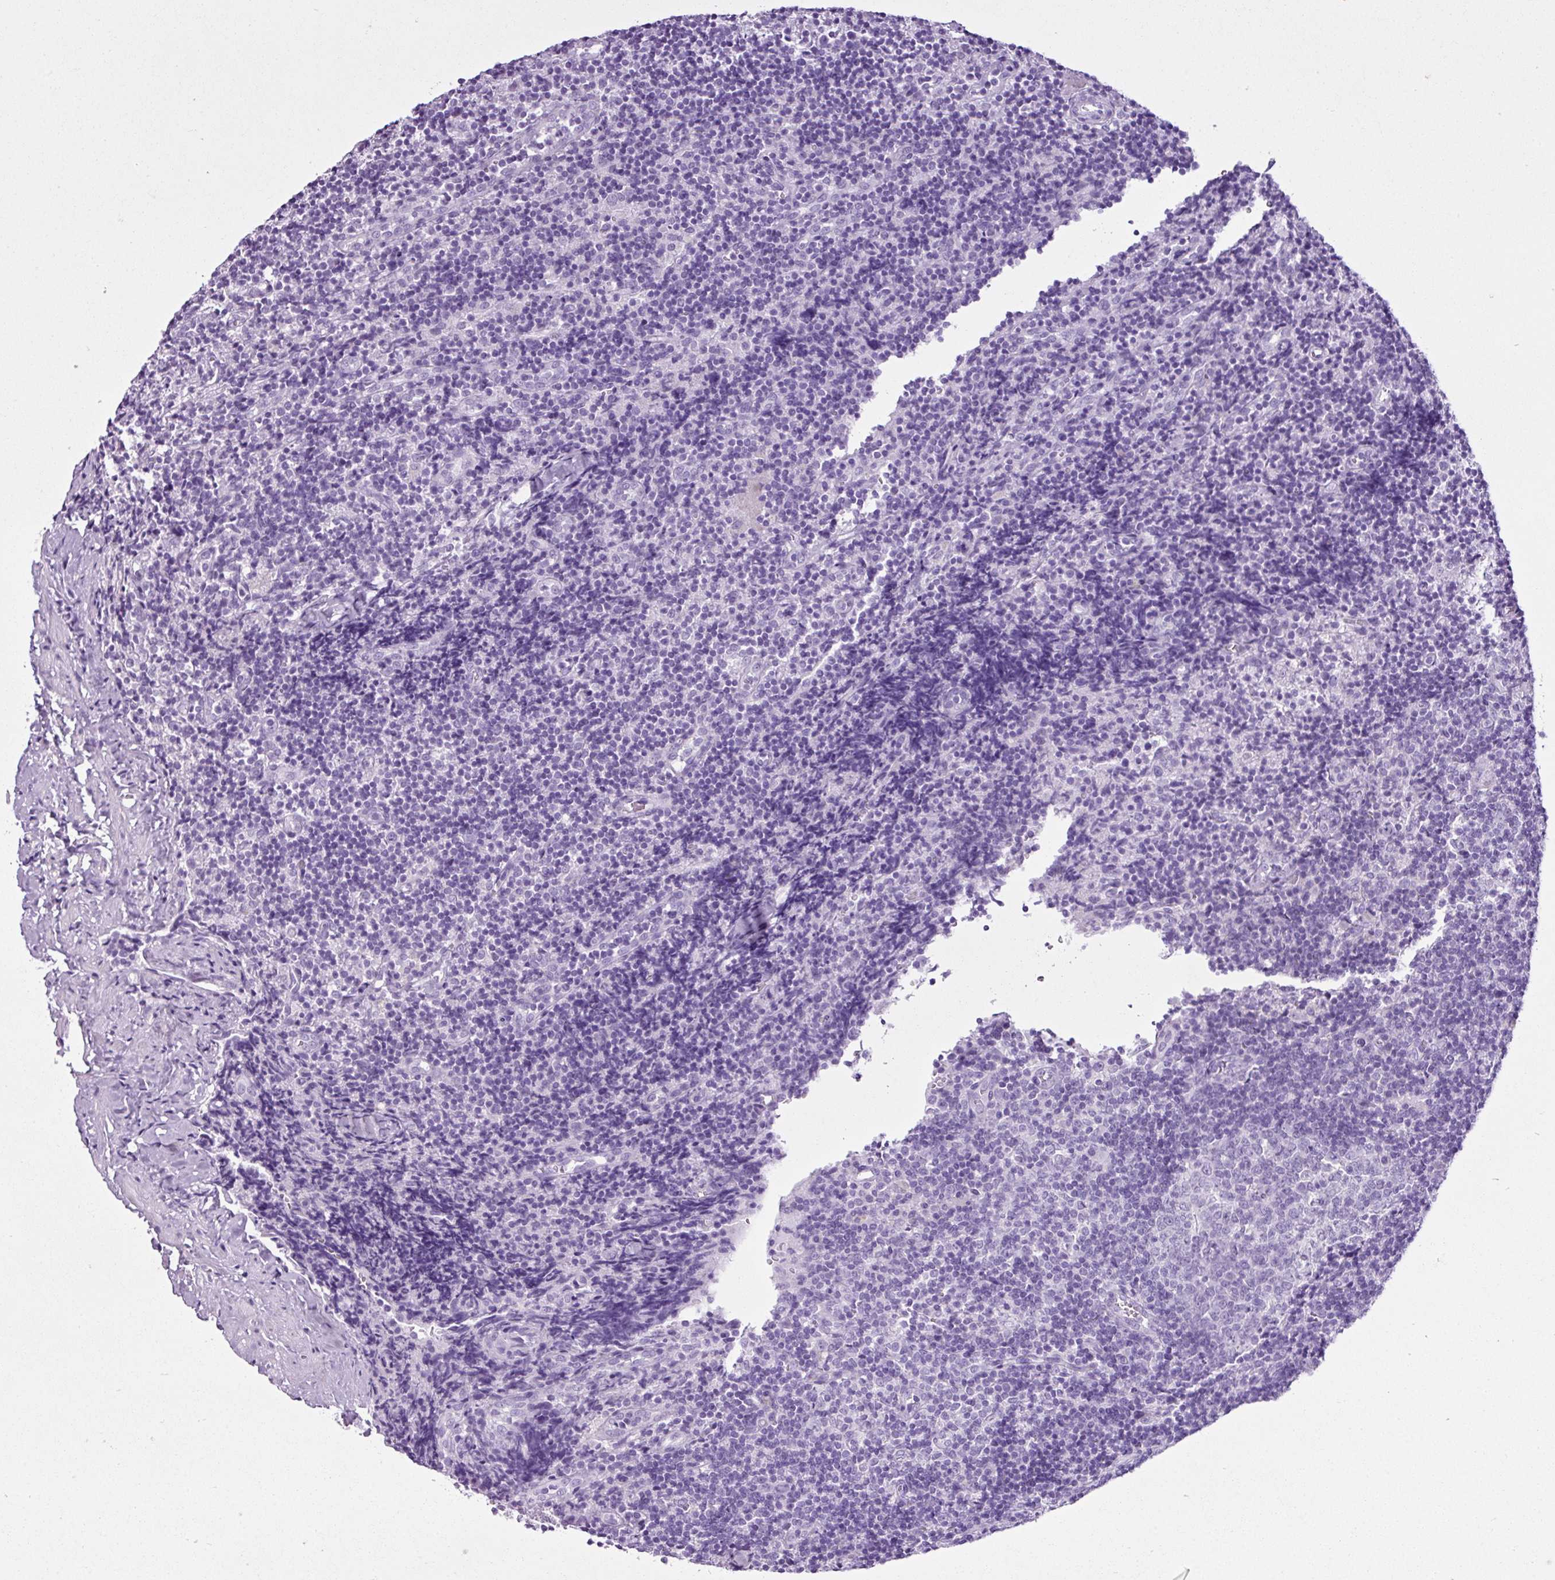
{"staining": {"intensity": "negative", "quantity": "none", "location": "none"}, "tissue": "lymph node", "cell_type": "Germinal center cells", "image_type": "normal", "snomed": [{"axis": "morphology", "description": "Normal tissue, NOS"}, {"axis": "topography", "description": "Lymph node"}], "caption": "DAB immunohistochemical staining of benign lymph node reveals no significant positivity in germinal center cells.", "gene": "PGR", "patient": {"sex": "female", "age": 52}}